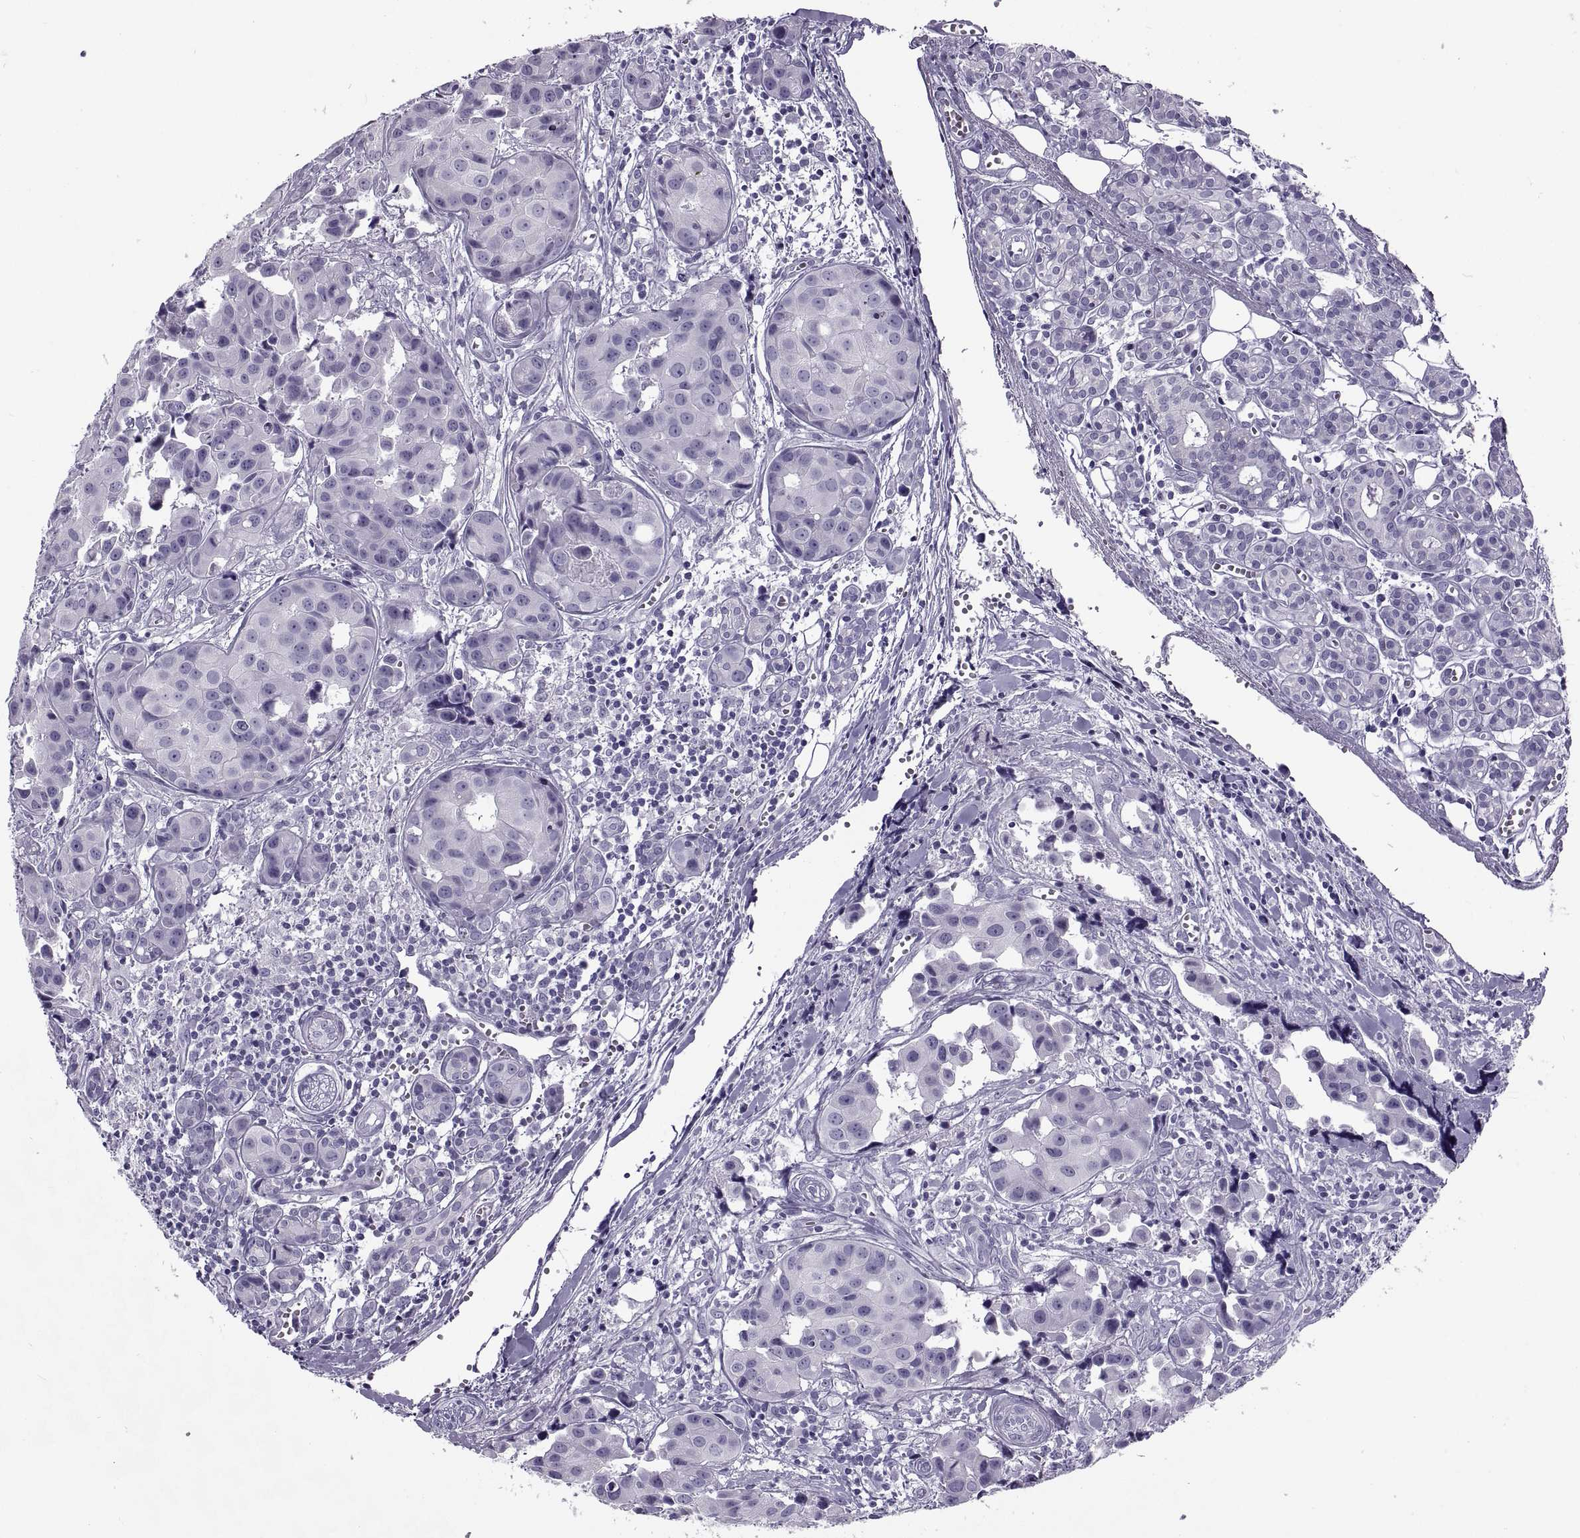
{"staining": {"intensity": "negative", "quantity": "none", "location": "none"}, "tissue": "head and neck cancer", "cell_type": "Tumor cells", "image_type": "cancer", "snomed": [{"axis": "morphology", "description": "Adenocarcinoma, NOS"}, {"axis": "topography", "description": "Head-Neck"}], "caption": "Tumor cells are negative for protein expression in human head and neck adenocarcinoma.", "gene": "RLBP1", "patient": {"sex": "male", "age": 76}}